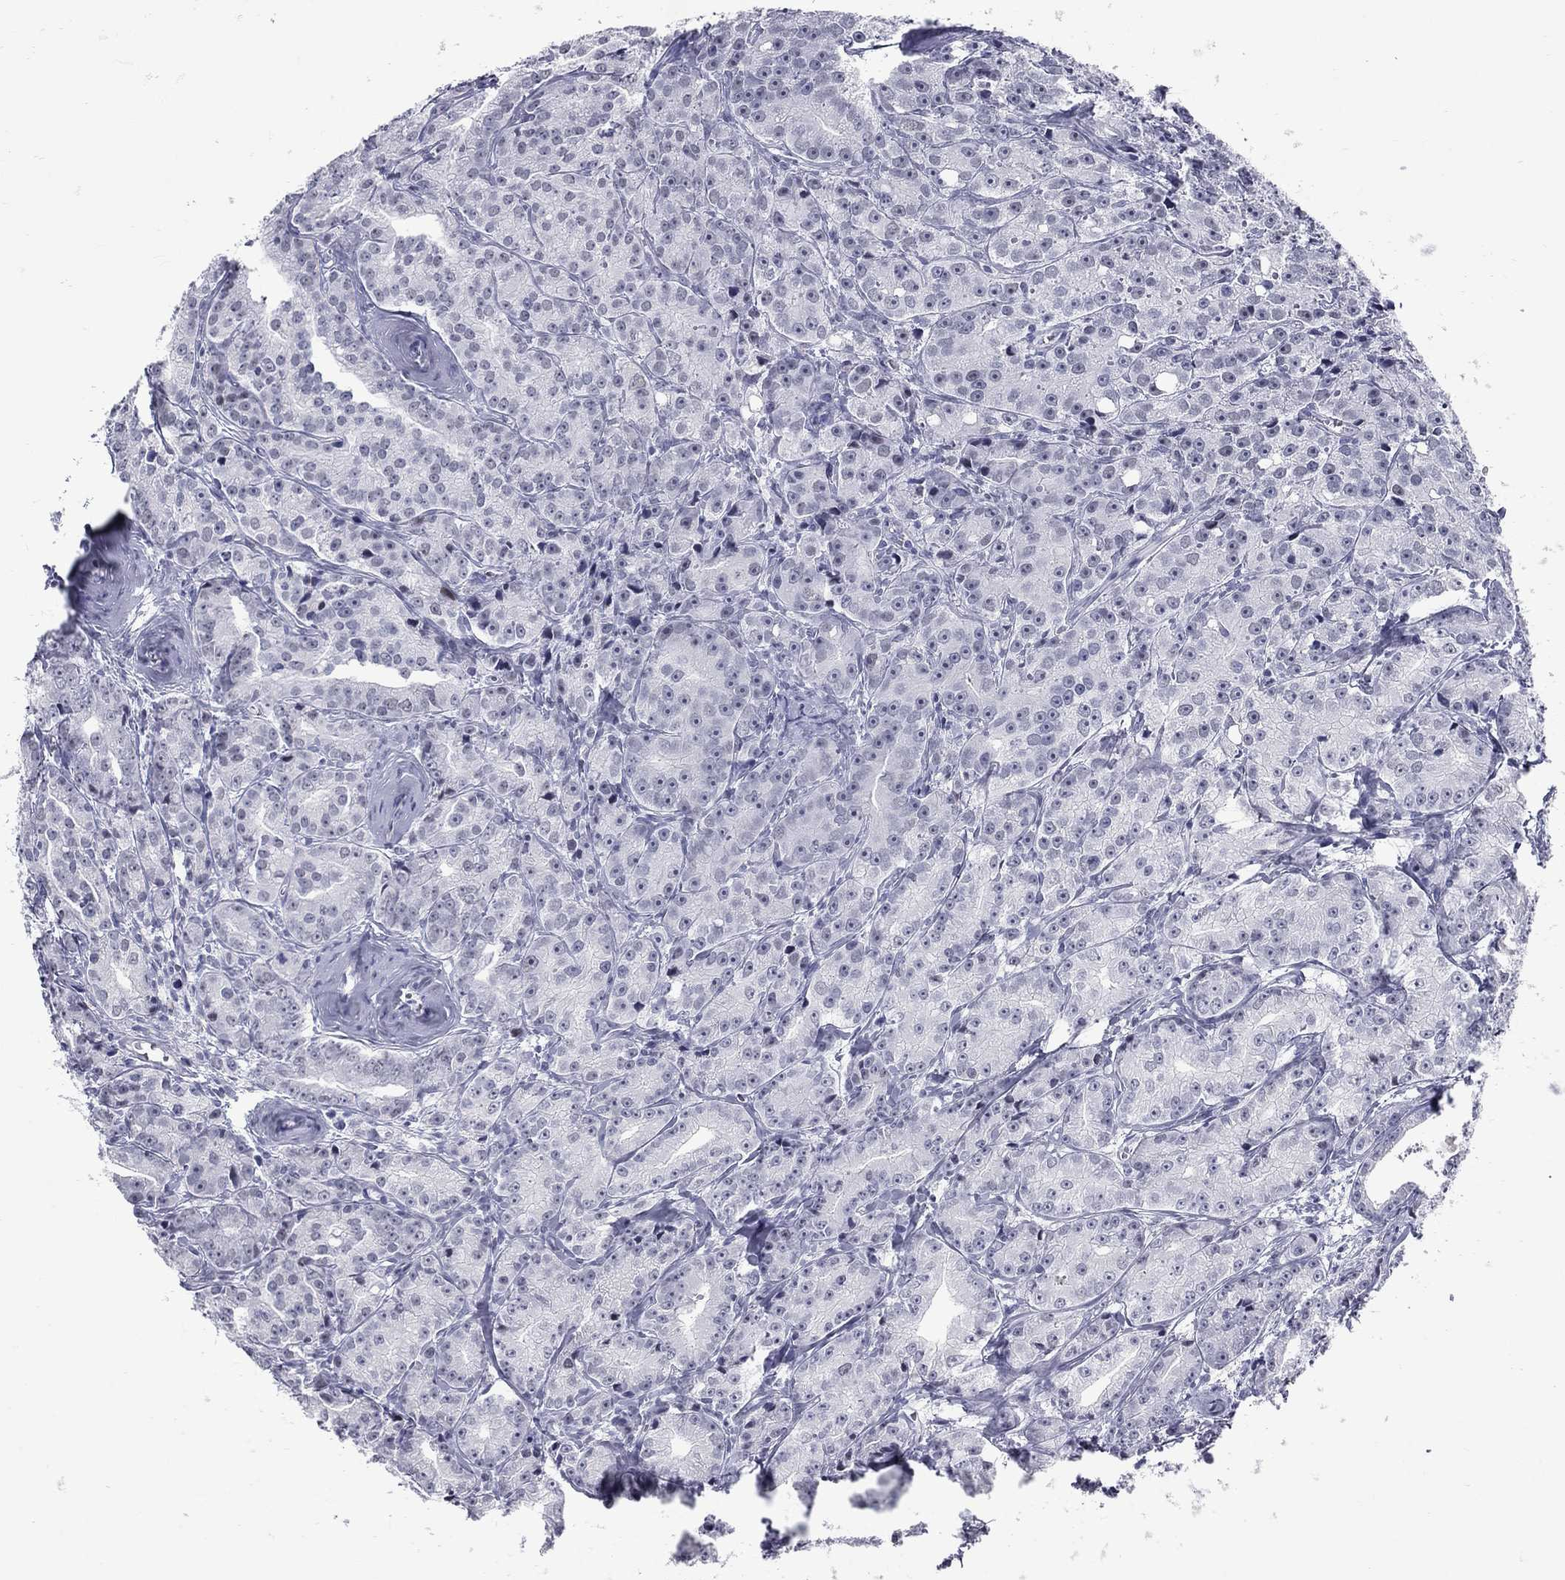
{"staining": {"intensity": "negative", "quantity": "none", "location": "none"}, "tissue": "prostate cancer", "cell_type": "Tumor cells", "image_type": "cancer", "snomed": [{"axis": "morphology", "description": "Adenocarcinoma, Medium grade"}, {"axis": "topography", "description": "Prostate"}], "caption": "Immunohistochemistry of adenocarcinoma (medium-grade) (prostate) demonstrates no staining in tumor cells.", "gene": "ASF1B", "patient": {"sex": "male", "age": 74}}